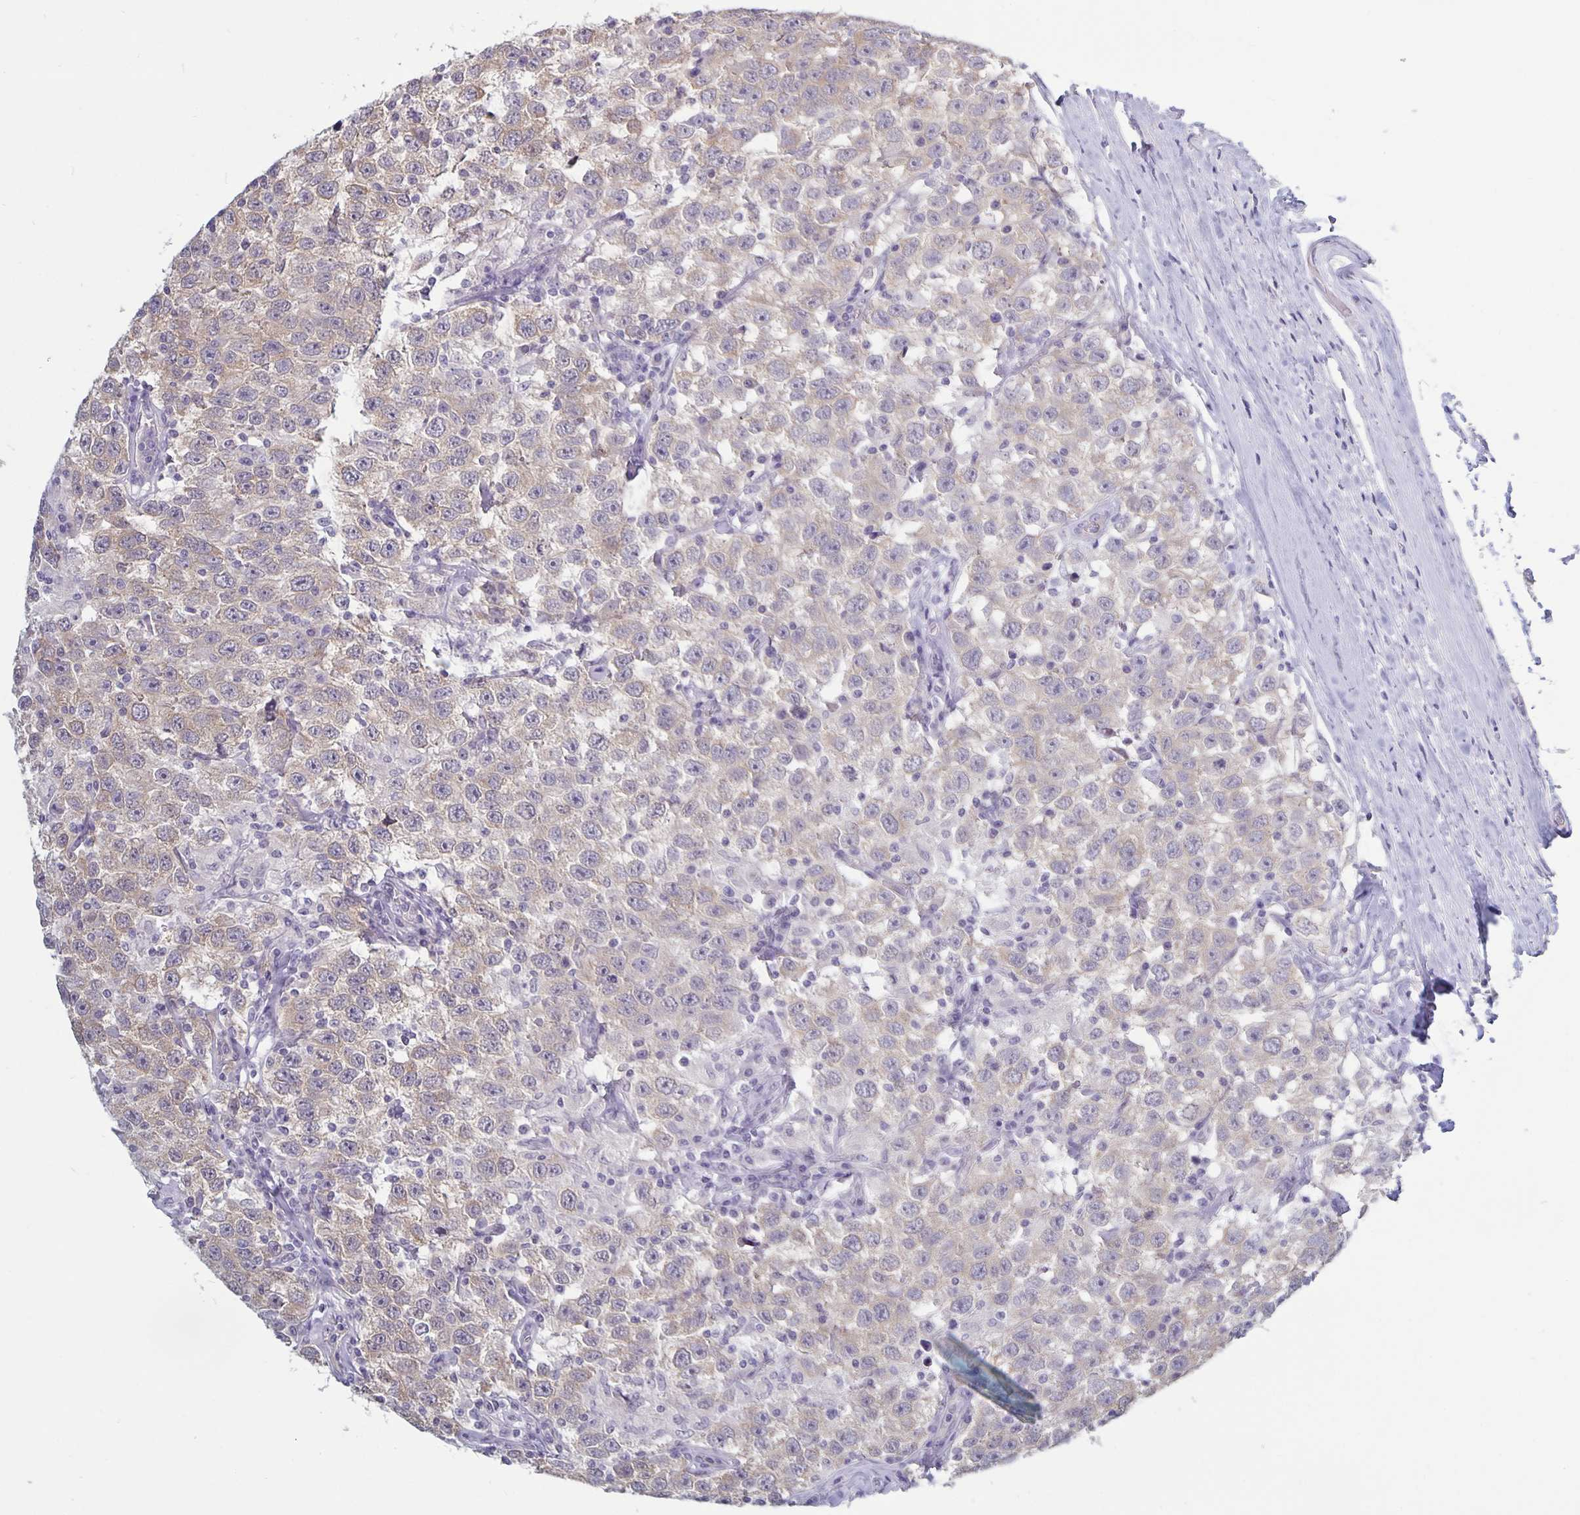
{"staining": {"intensity": "weak", "quantity": ">75%", "location": "cytoplasmic/membranous"}, "tissue": "testis cancer", "cell_type": "Tumor cells", "image_type": "cancer", "snomed": [{"axis": "morphology", "description": "Seminoma, NOS"}, {"axis": "topography", "description": "Testis"}], "caption": "A brown stain shows weak cytoplasmic/membranous expression of a protein in testis seminoma tumor cells. (DAB (3,3'-diaminobenzidine) = brown stain, brightfield microscopy at high magnification).", "gene": "PLCB3", "patient": {"sex": "male", "age": 41}}